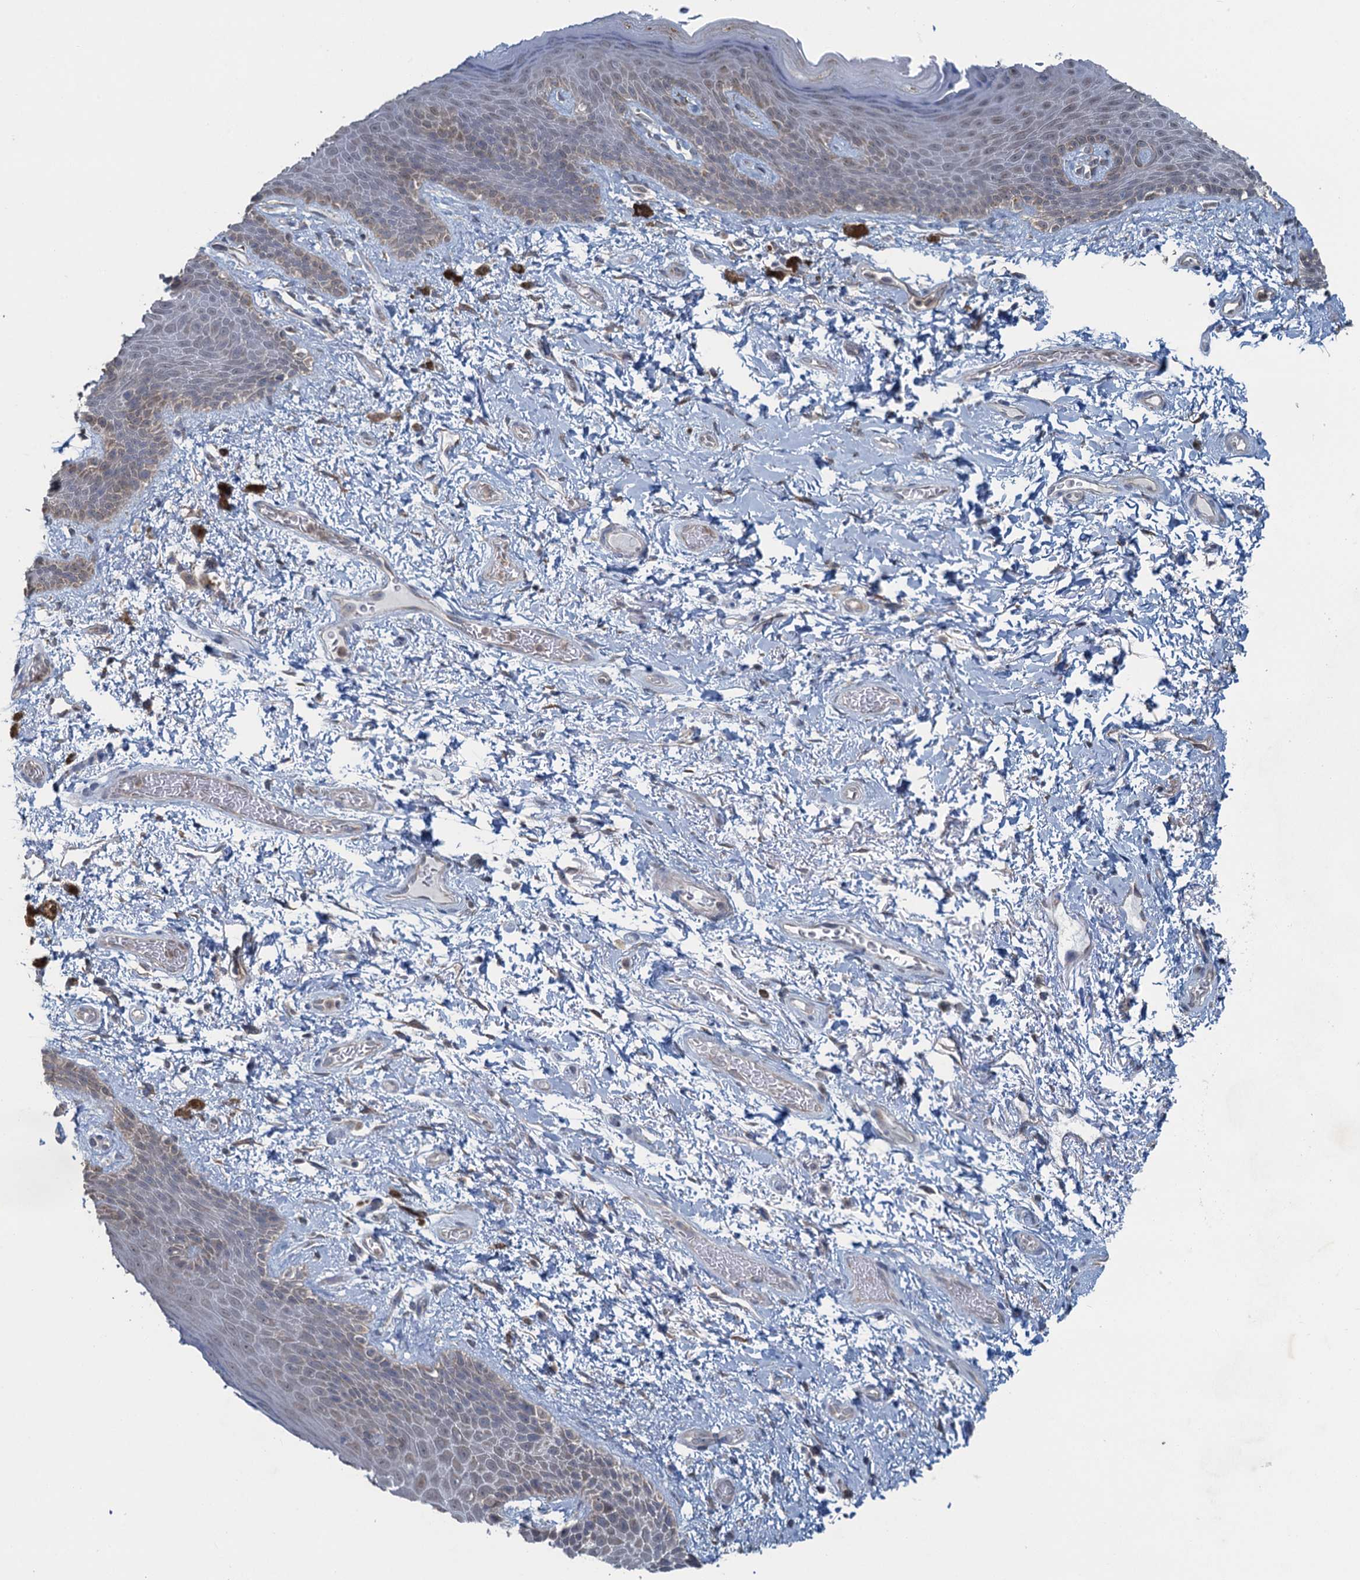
{"staining": {"intensity": "weak", "quantity": "<25%", "location": "cytoplasmic/membranous,nuclear"}, "tissue": "skin", "cell_type": "Epidermal cells", "image_type": "normal", "snomed": [{"axis": "morphology", "description": "Normal tissue, NOS"}, {"axis": "topography", "description": "Anal"}], "caption": "Epidermal cells are negative for brown protein staining in unremarkable skin. (DAB immunohistochemistry visualized using brightfield microscopy, high magnification).", "gene": "TEX35", "patient": {"sex": "female", "age": 46}}